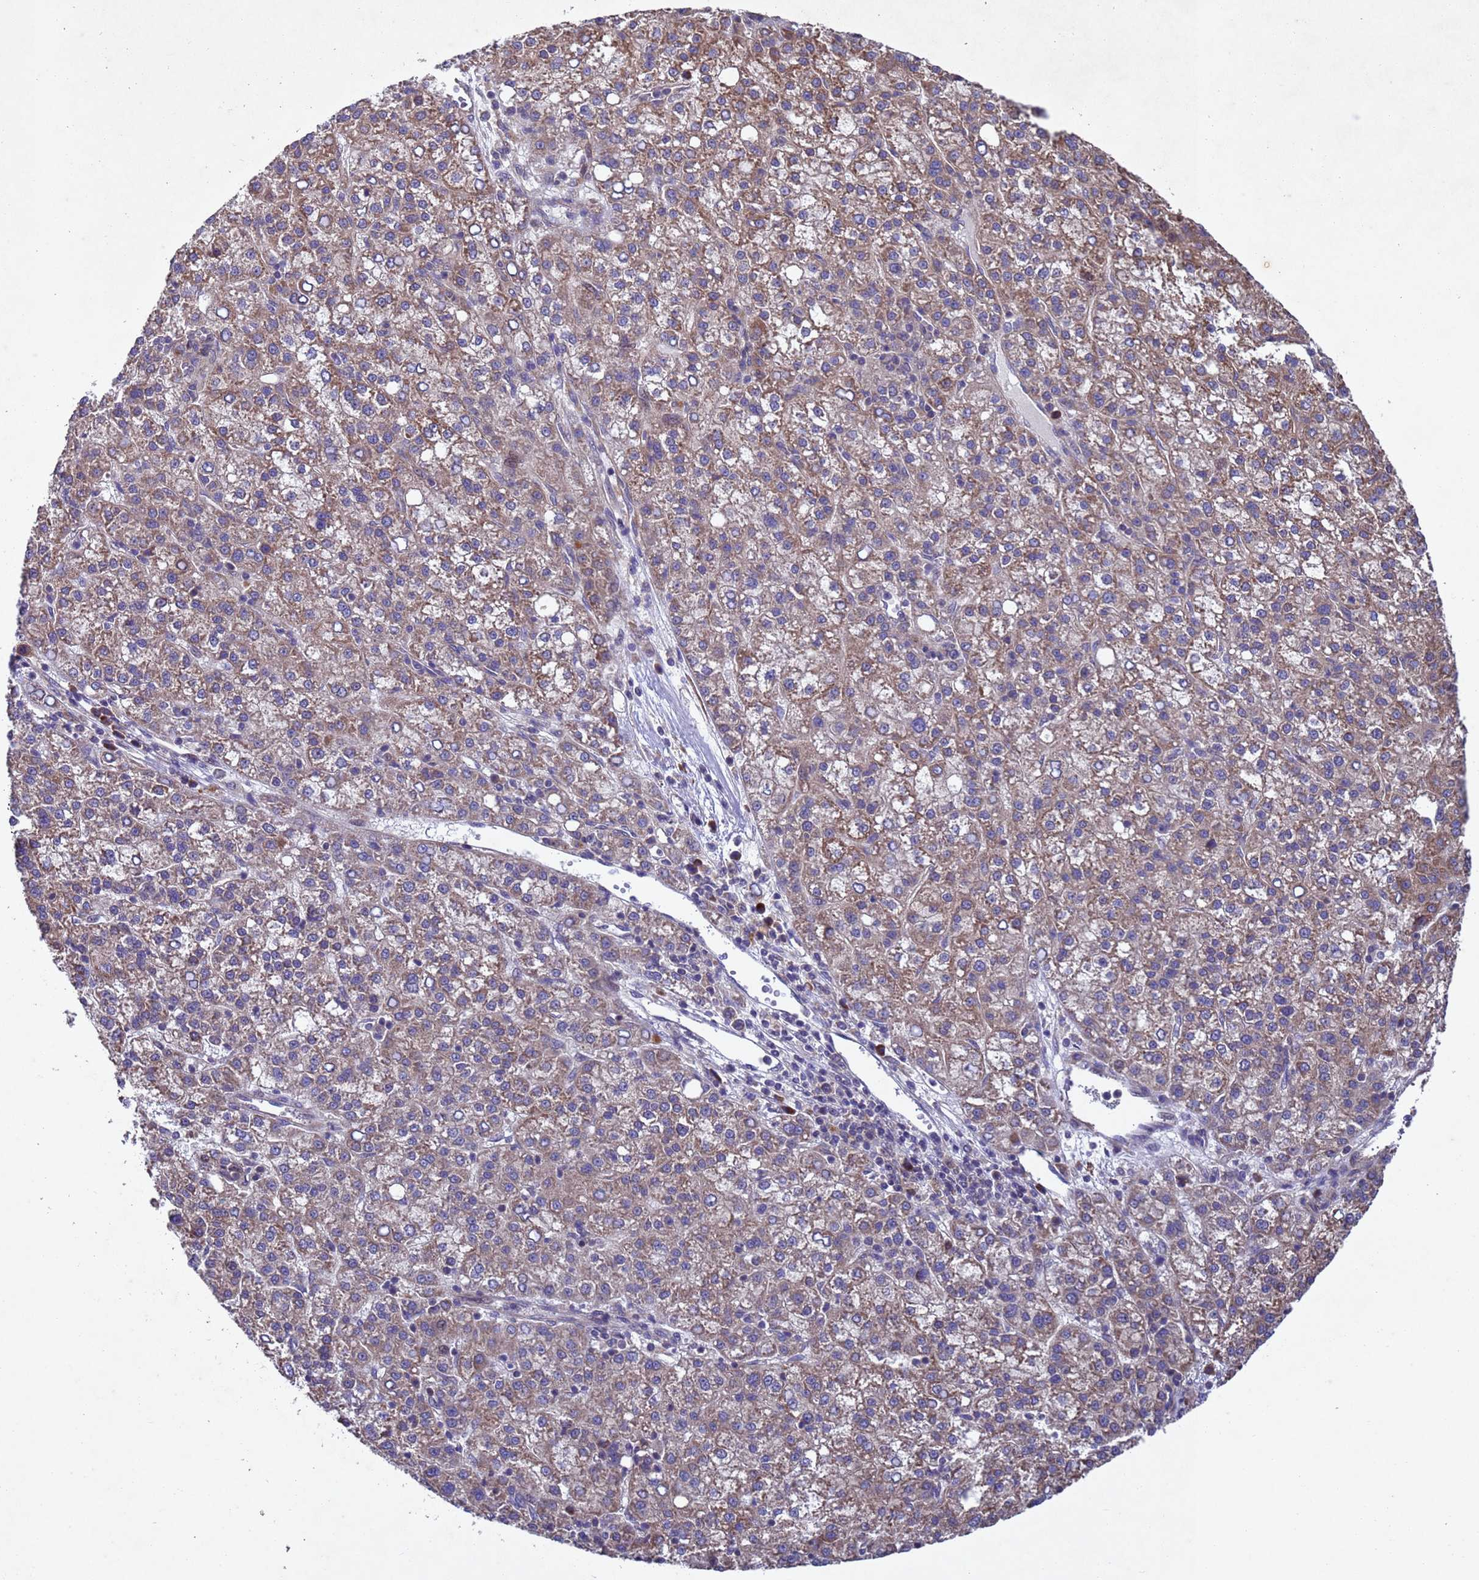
{"staining": {"intensity": "moderate", "quantity": ">75%", "location": "cytoplasmic/membranous"}, "tissue": "liver cancer", "cell_type": "Tumor cells", "image_type": "cancer", "snomed": [{"axis": "morphology", "description": "Carcinoma, Hepatocellular, NOS"}, {"axis": "topography", "description": "Liver"}], "caption": "IHC image of liver hepatocellular carcinoma stained for a protein (brown), which reveals medium levels of moderate cytoplasmic/membranous staining in approximately >75% of tumor cells.", "gene": "TBK1", "patient": {"sex": "female", "age": 58}}